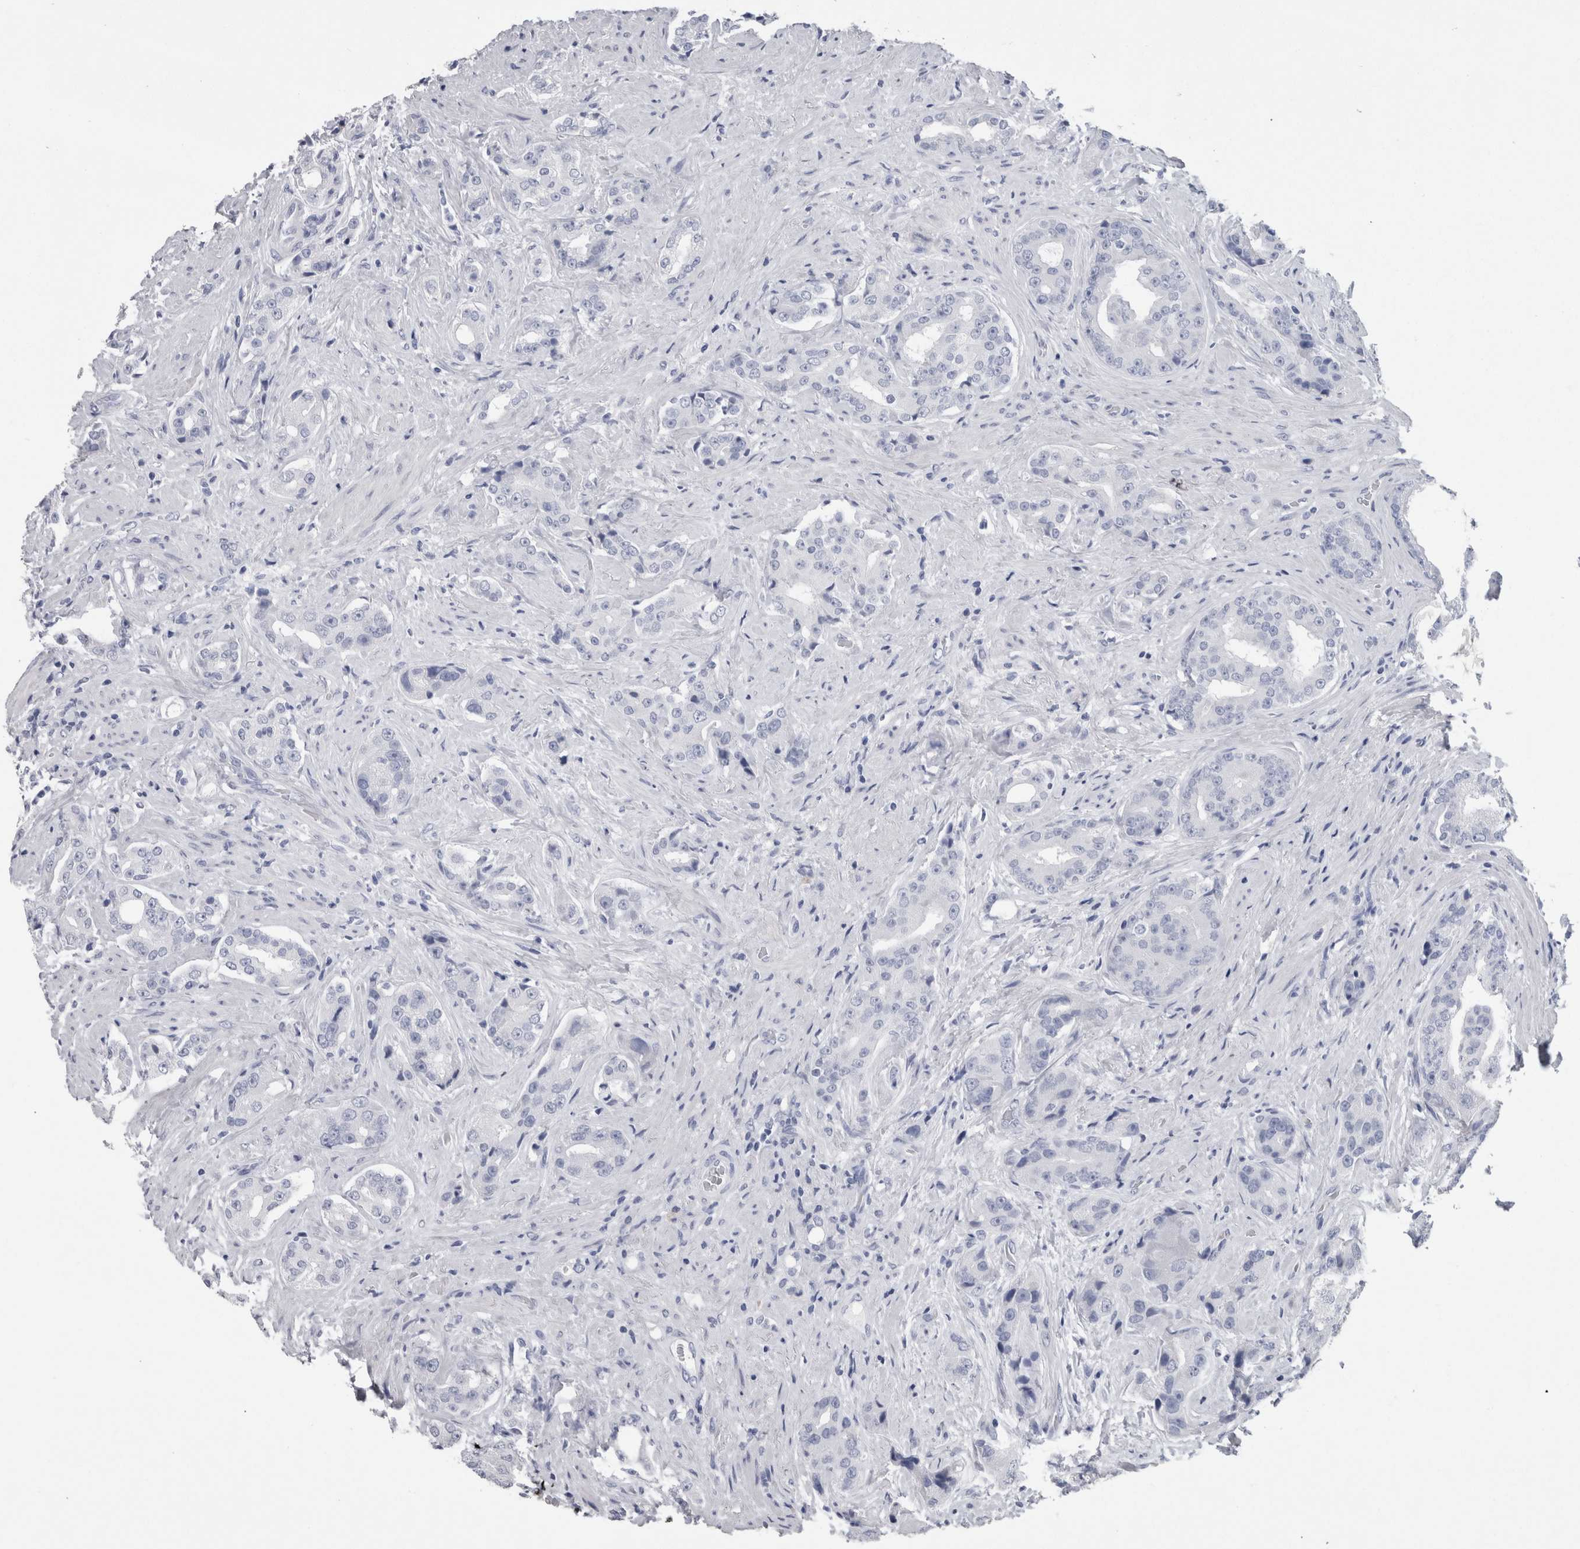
{"staining": {"intensity": "negative", "quantity": "none", "location": "none"}, "tissue": "prostate cancer", "cell_type": "Tumor cells", "image_type": "cancer", "snomed": [{"axis": "morphology", "description": "Adenocarcinoma, High grade"}, {"axis": "topography", "description": "Prostate"}], "caption": "Immunohistochemistry of human prostate cancer (high-grade adenocarcinoma) reveals no expression in tumor cells.", "gene": "CA8", "patient": {"sex": "male", "age": 71}}